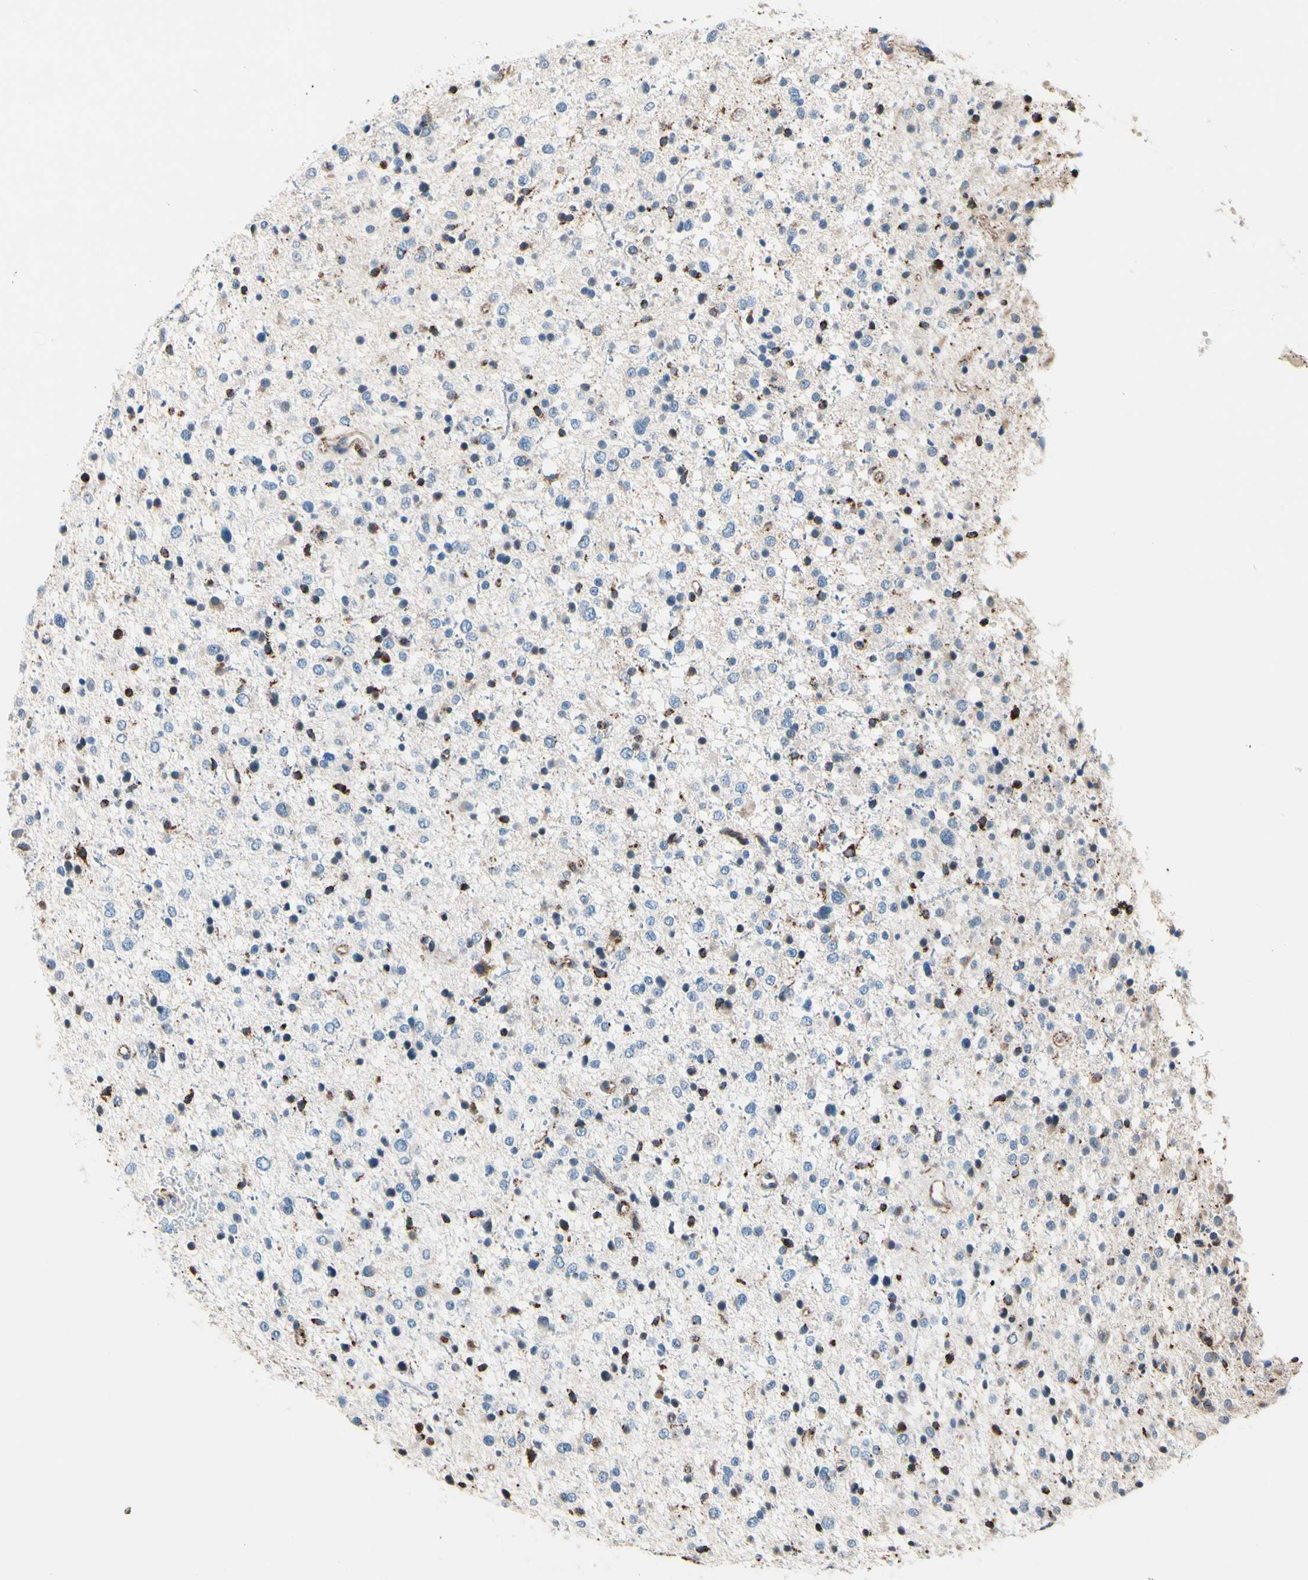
{"staining": {"intensity": "strong", "quantity": "25%-75%", "location": "cytoplasmic/membranous,nuclear"}, "tissue": "glioma", "cell_type": "Tumor cells", "image_type": "cancer", "snomed": [{"axis": "morphology", "description": "Glioma, malignant, Low grade"}, {"axis": "topography", "description": "Brain"}], "caption": "Protein analysis of malignant glioma (low-grade) tissue exhibits strong cytoplasmic/membranous and nuclear staining in about 25%-75% of tumor cells.", "gene": "TMEM176A", "patient": {"sex": "female", "age": 37}}